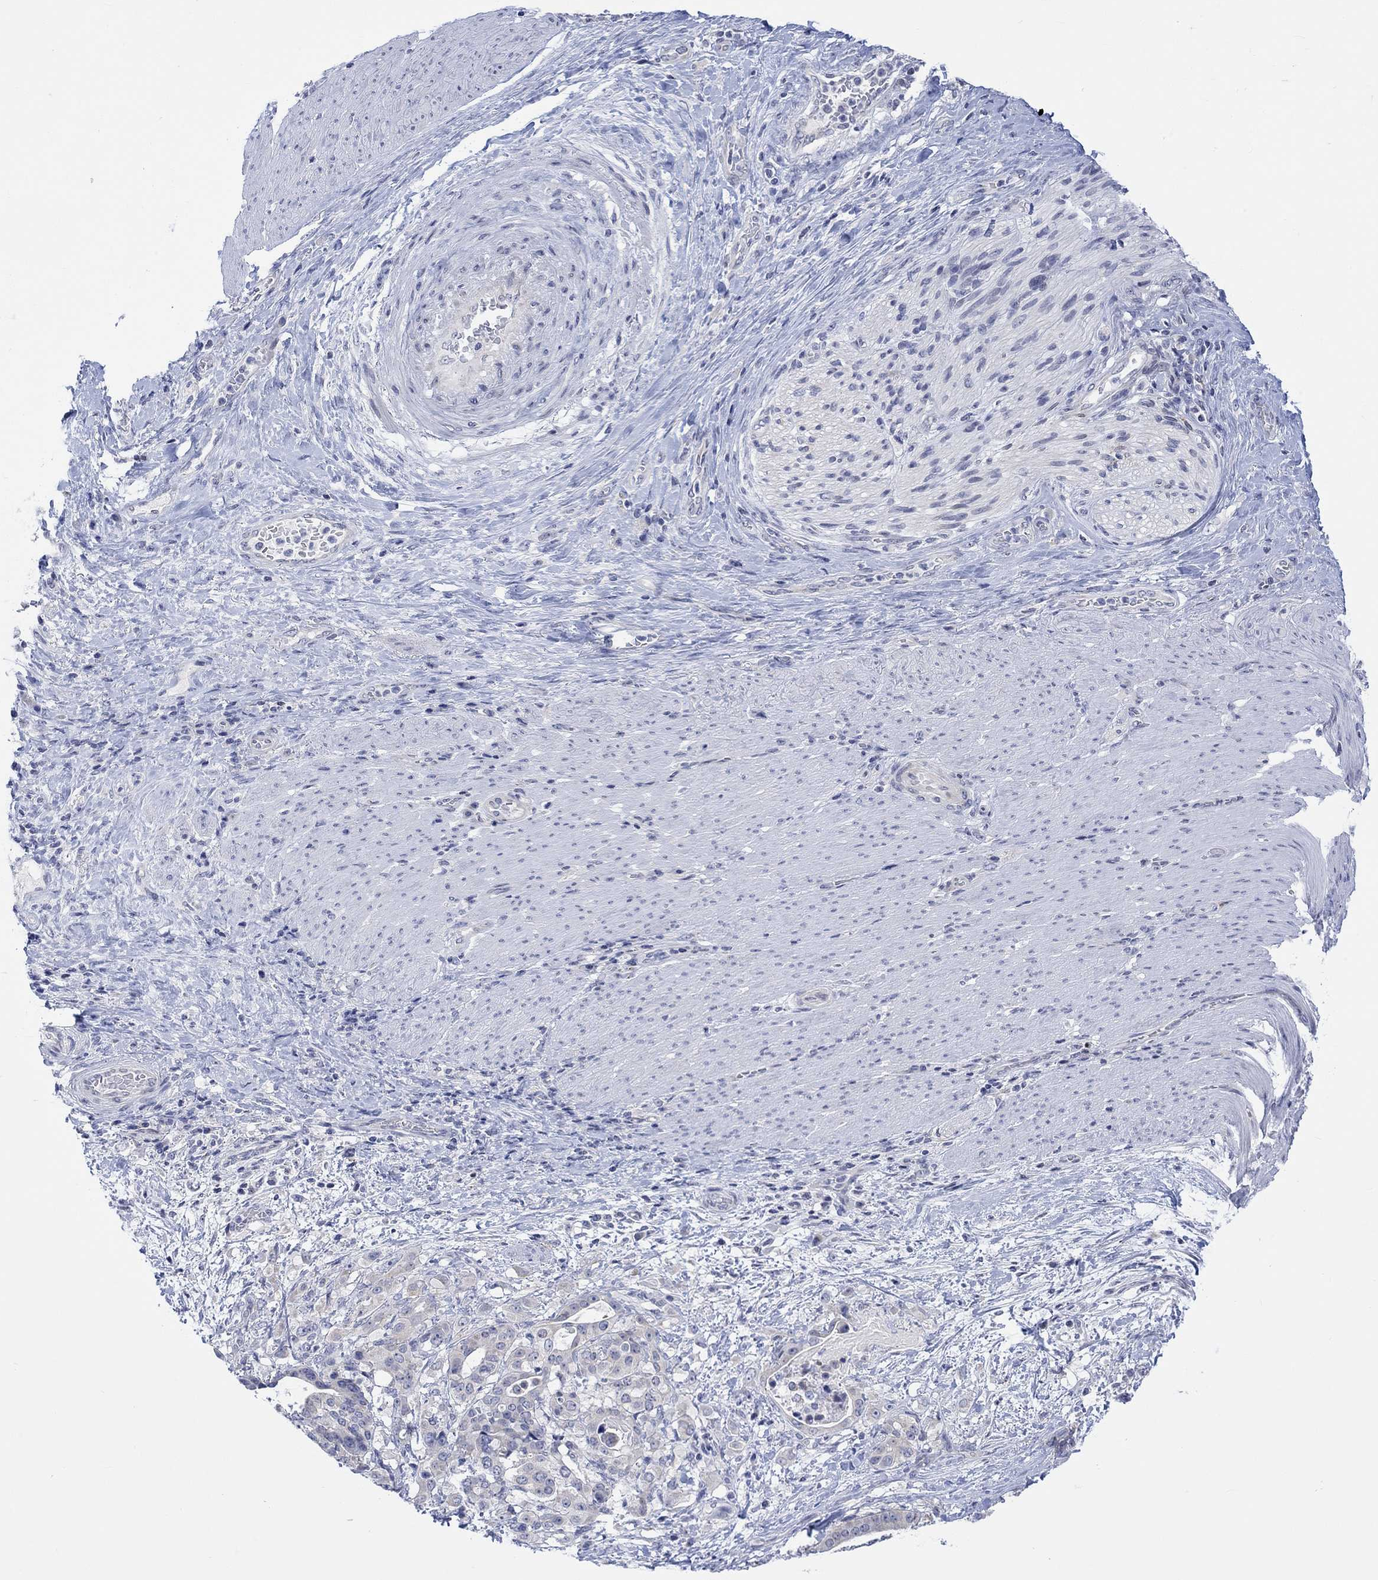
{"staining": {"intensity": "negative", "quantity": "none", "location": "none"}, "tissue": "stomach cancer", "cell_type": "Tumor cells", "image_type": "cancer", "snomed": [{"axis": "morphology", "description": "Adenocarcinoma, NOS"}, {"axis": "topography", "description": "Stomach"}], "caption": "Tumor cells are negative for brown protein staining in stomach cancer.", "gene": "DCX", "patient": {"sex": "male", "age": 48}}